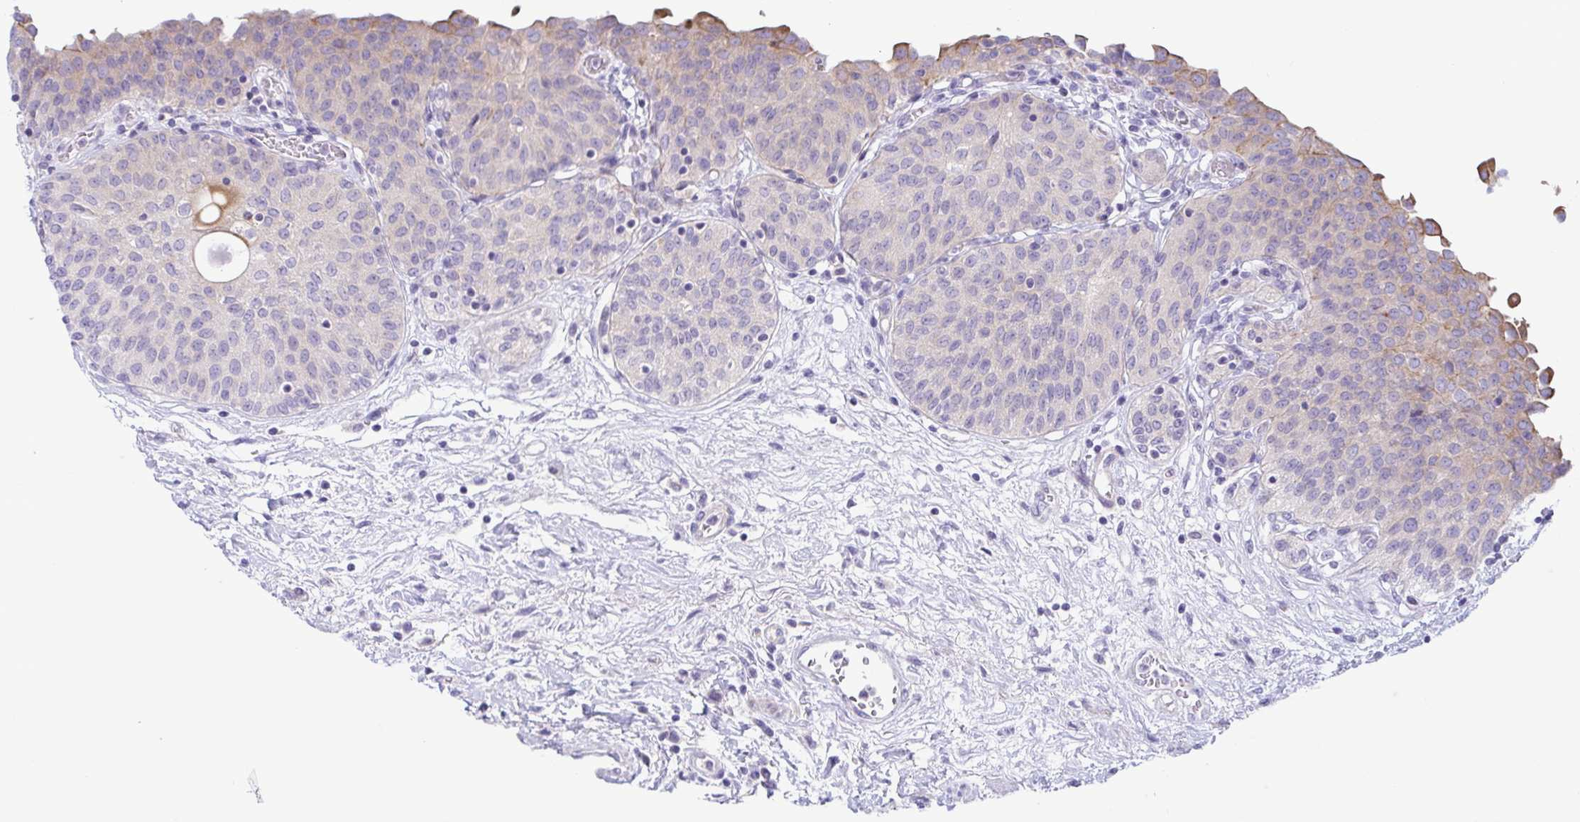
{"staining": {"intensity": "weak", "quantity": "<25%", "location": "cytoplasmic/membranous"}, "tissue": "urinary bladder", "cell_type": "Urothelial cells", "image_type": "normal", "snomed": [{"axis": "morphology", "description": "Normal tissue, NOS"}, {"axis": "topography", "description": "Urinary bladder"}], "caption": "Immunohistochemistry micrograph of unremarkable human urinary bladder stained for a protein (brown), which reveals no expression in urothelial cells. (Brightfield microscopy of DAB (3,3'-diaminobenzidine) immunohistochemistry (IHC) at high magnification).", "gene": "TNNI2", "patient": {"sex": "male", "age": 68}}